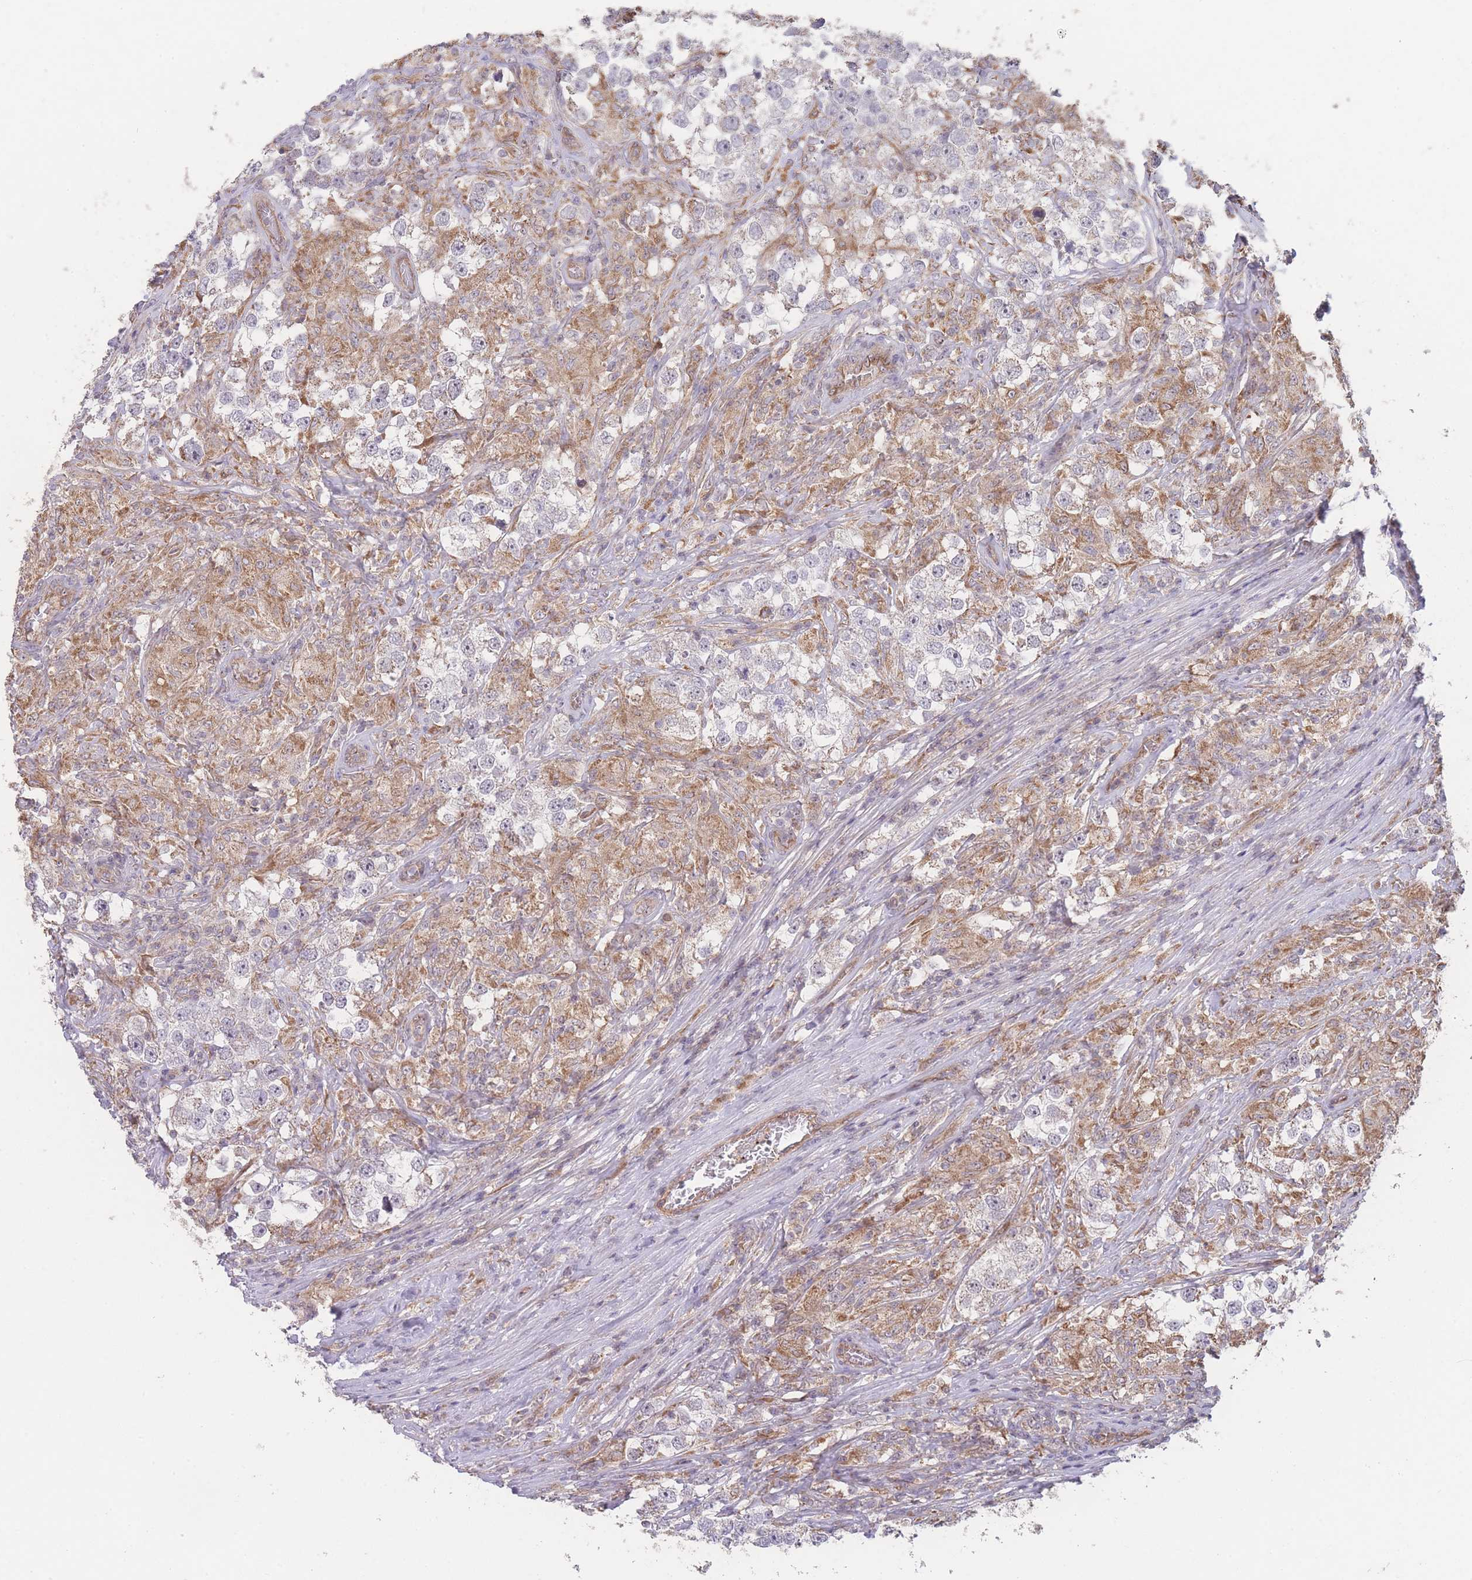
{"staining": {"intensity": "negative", "quantity": "none", "location": "none"}, "tissue": "testis cancer", "cell_type": "Tumor cells", "image_type": "cancer", "snomed": [{"axis": "morphology", "description": "Seminoma, NOS"}, {"axis": "topography", "description": "Testis"}], "caption": "Immunohistochemistry histopathology image of human testis seminoma stained for a protein (brown), which reveals no expression in tumor cells.", "gene": "PXMP4", "patient": {"sex": "male", "age": 46}}